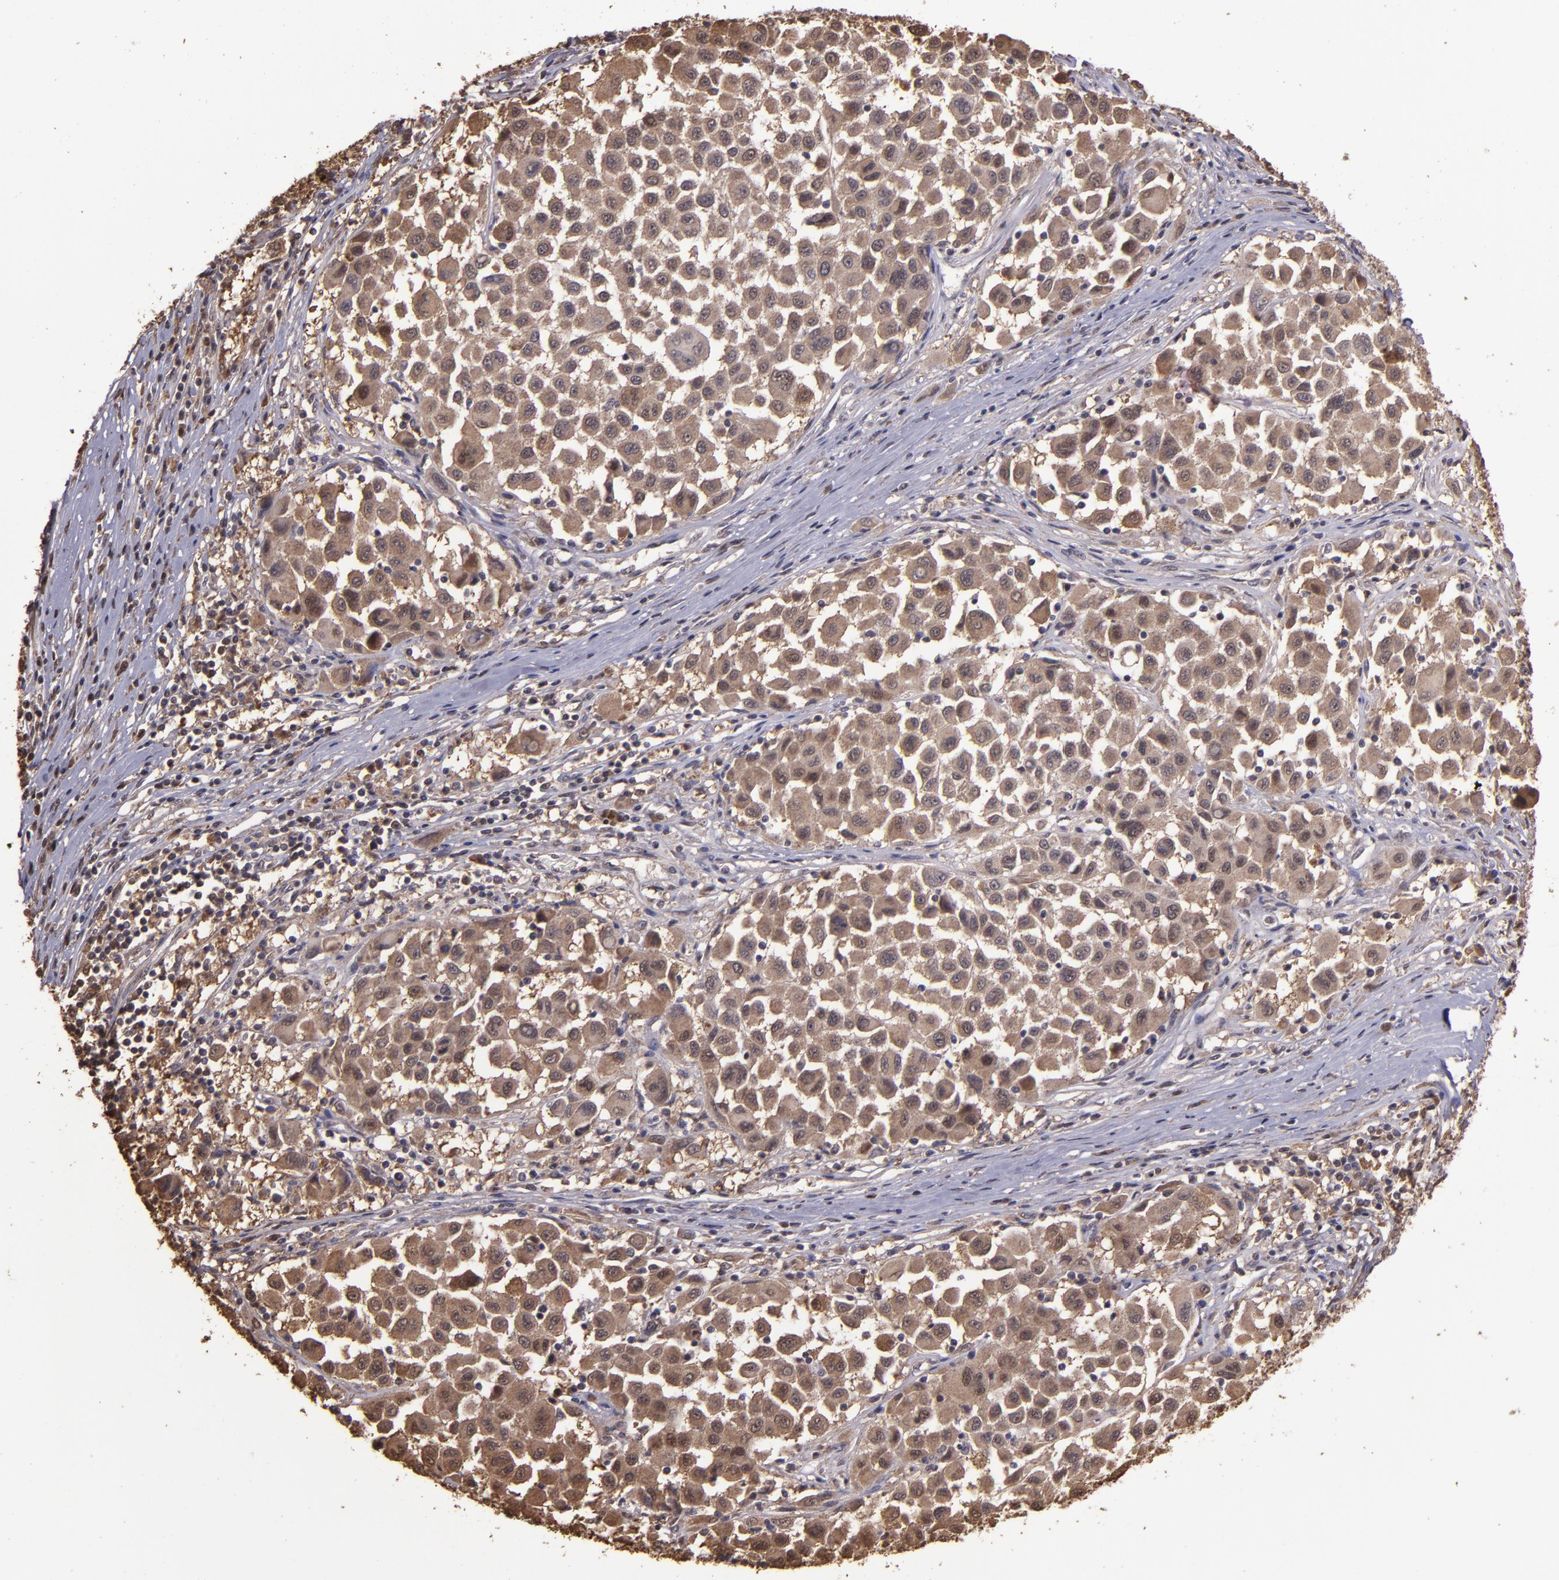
{"staining": {"intensity": "moderate", "quantity": ">75%", "location": "cytoplasmic/membranous"}, "tissue": "melanoma", "cell_type": "Tumor cells", "image_type": "cancer", "snomed": [{"axis": "morphology", "description": "Malignant melanoma, Metastatic site"}, {"axis": "topography", "description": "Lymph node"}], "caption": "Immunohistochemistry (IHC) micrograph of neoplastic tissue: human malignant melanoma (metastatic site) stained using immunohistochemistry shows medium levels of moderate protein expression localized specifically in the cytoplasmic/membranous of tumor cells, appearing as a cytoplasmic/membranous brown color.", "gene": "SERPINF2", "patient": {"sex": "male", "age": 61}}